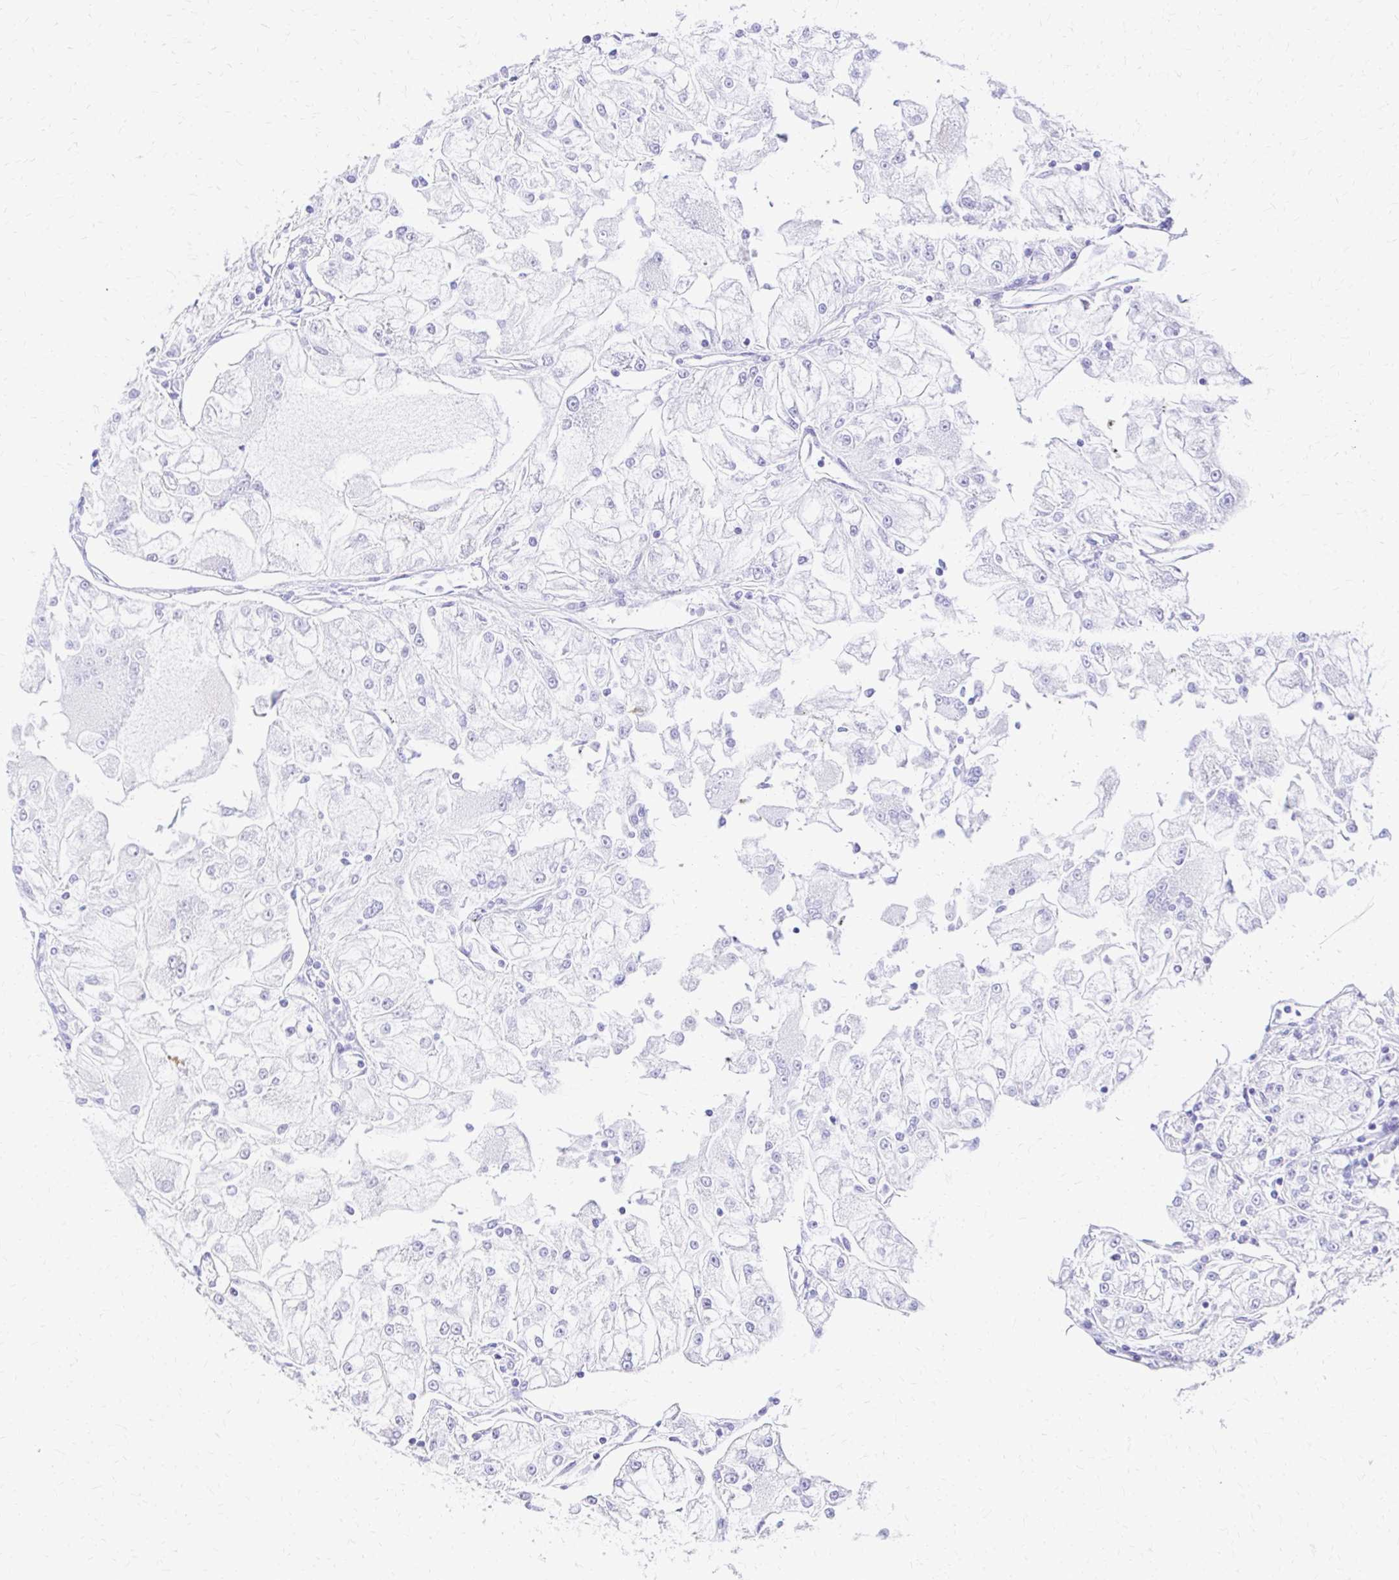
{"staining": {"intensity": "negative", "quantity": "none", "location": "none"}, "tissue": "renal cancer", "cell_type": "Tumor cells", "image_type": "cancer", "snomed": [{"axis": "morphology", "description": "Adenocarcinoma, NOS"}, {"axis": "topography", "description": "Kidney"}], "caption": "Tumor cells are negative for brown protein staining in renal cancer. (Immunohistochemistry (ihc), brightfield microscopy, high magnification).", "gene": "S100G", "patient": {"sex": "female", "age": 72}}